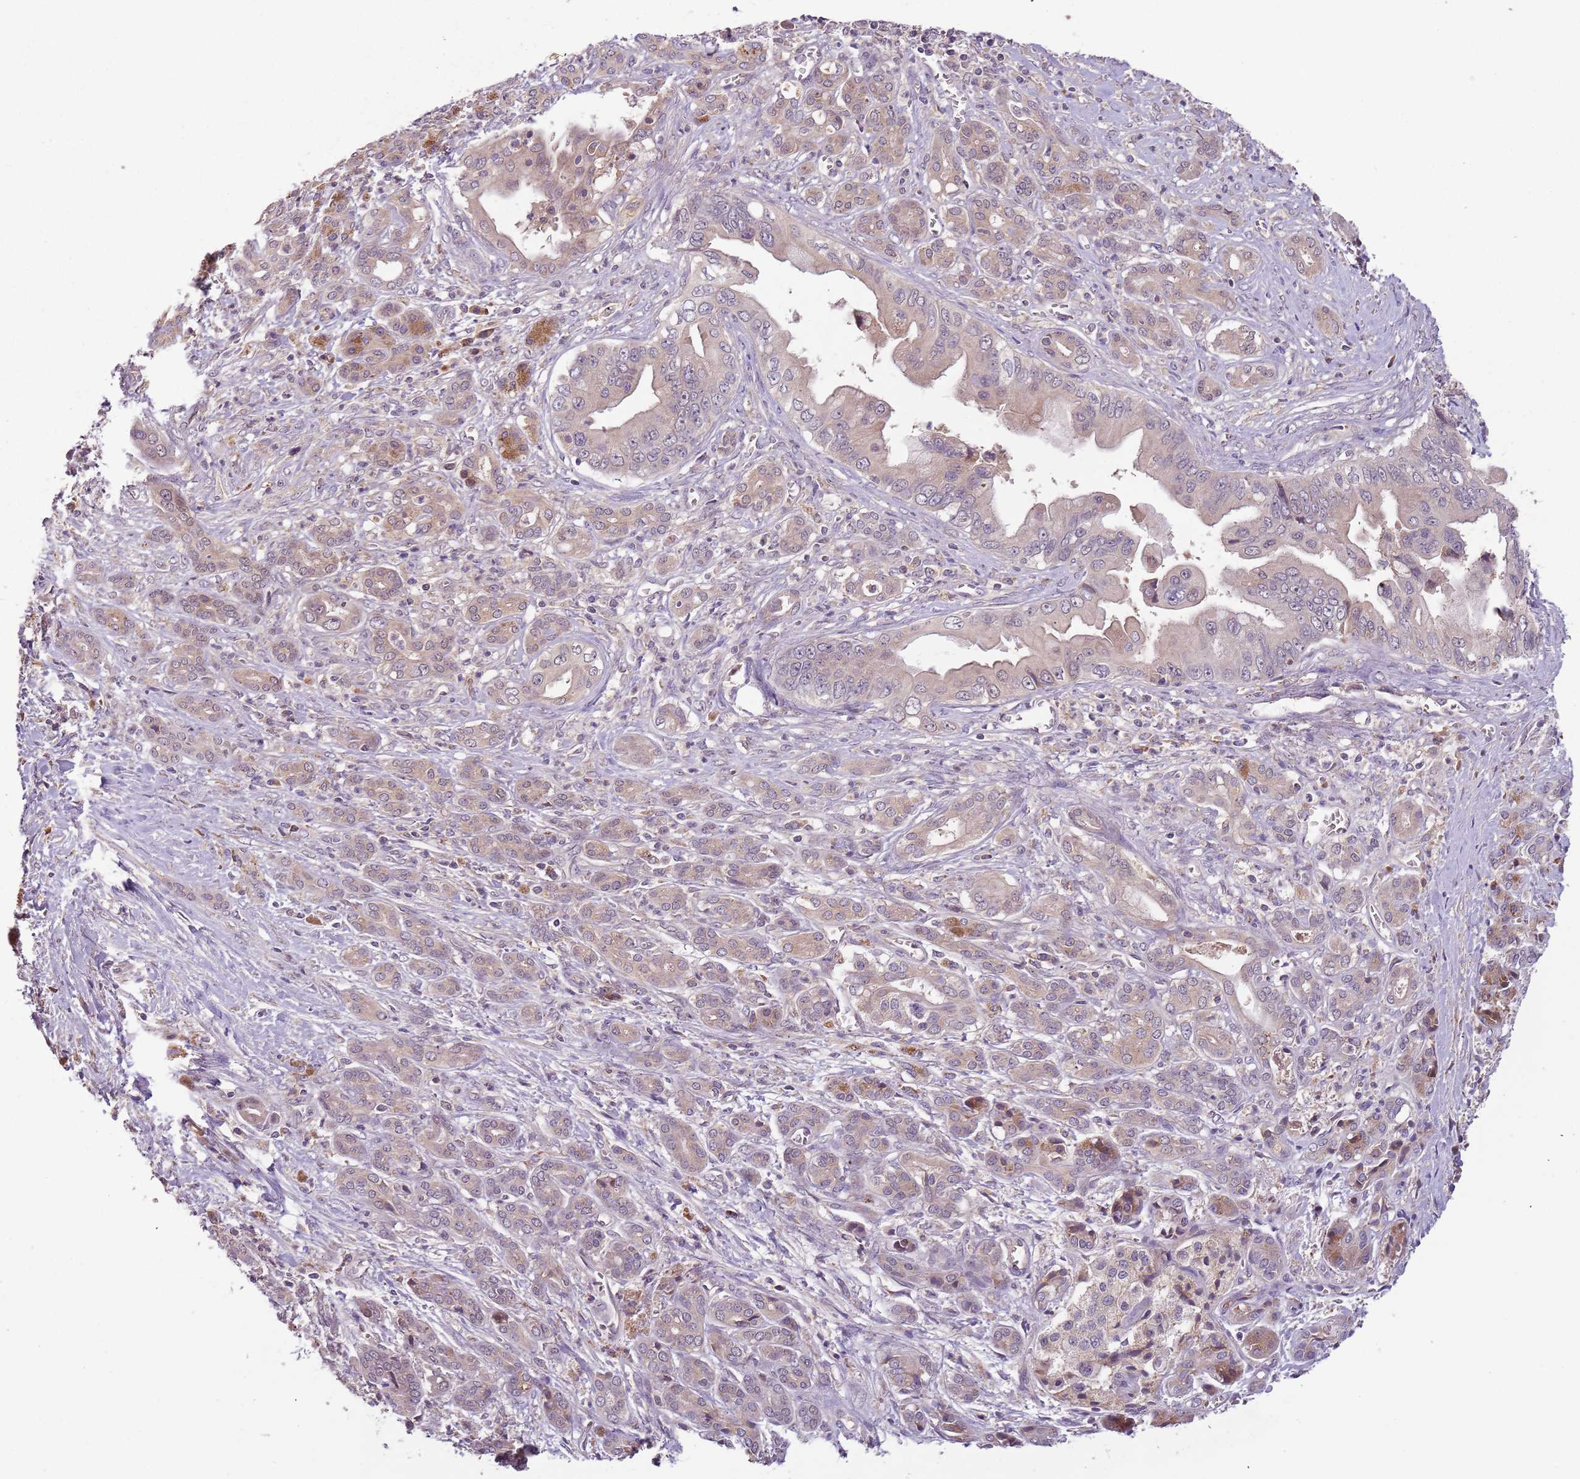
{"staining": {"intensity": "negative", "quantity": "none", "location": "none"}, "tissue": "pancreatic cancer", "cell_type": "Tumor cells", "image_type": "cancer", "snomed": [{"axis": "morphology", "description": "Adenocarcinoma, NOS"}, {"axis": "topography", "description": "Pancreas"}], "caption": "A high-resolution photomicrograph shows IHC staining of pancreatic adenocarcinoma, which reveals no significant expression in tumor cells.", "gene": "FECH", "patient": {"sex": "male", "age": 59}}